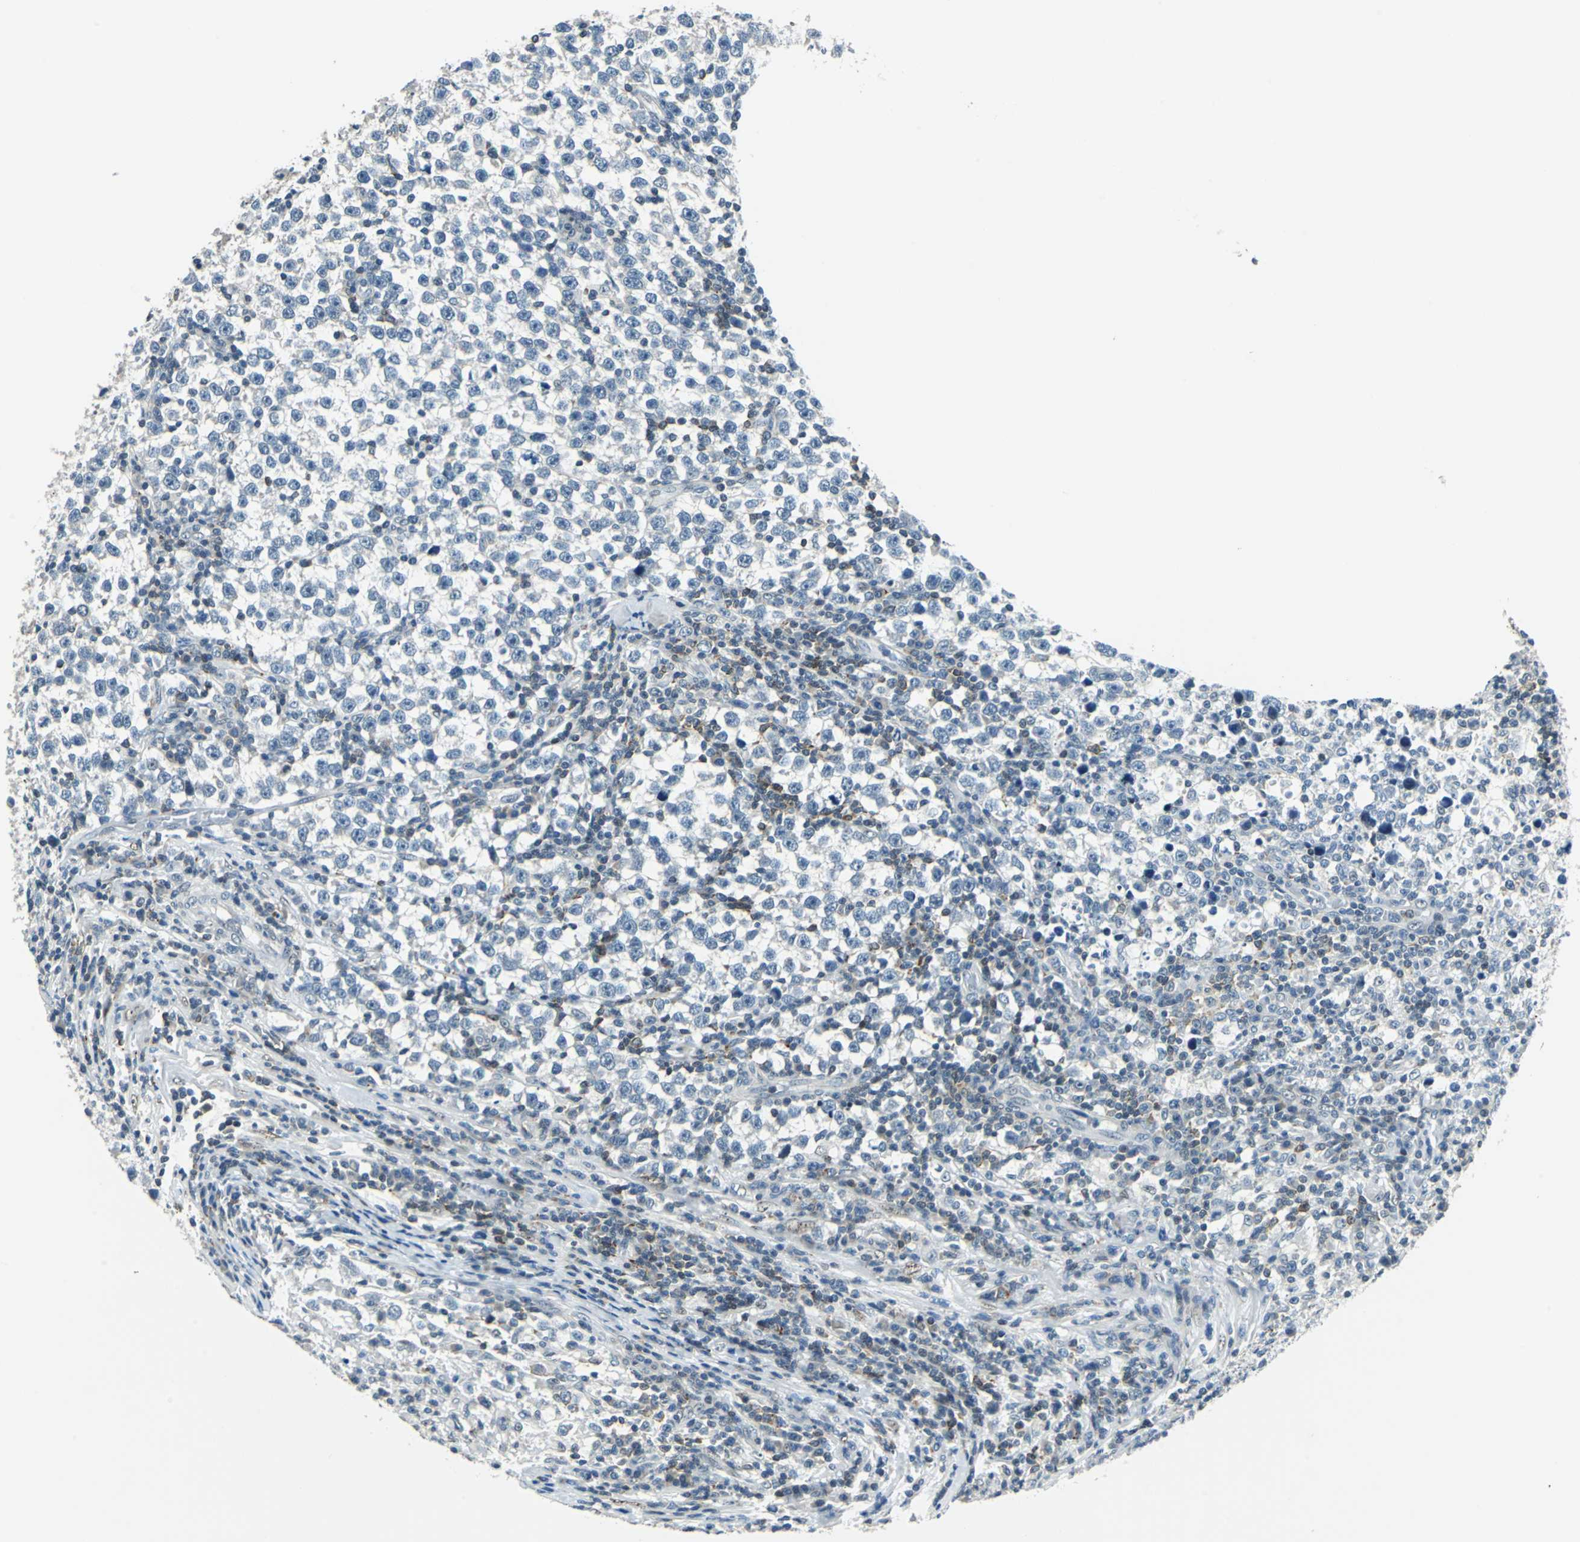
{"staining": {"intensity": "negative", "quantity": "none", "location": "none"}, "tissue": "testis cancer", "cell_type": "Tumor cells", "image_type": "cancer", "snomed": [{"axis": "morphology", "description": "Seminoma, NOS"}, {"axis": "topography", "description": "Testis"}], "caption": "The image displays no staining of tumor cells in testis cancer.", "gene": "HCFC2", "patient": {"sex": "male", "age": 43}}